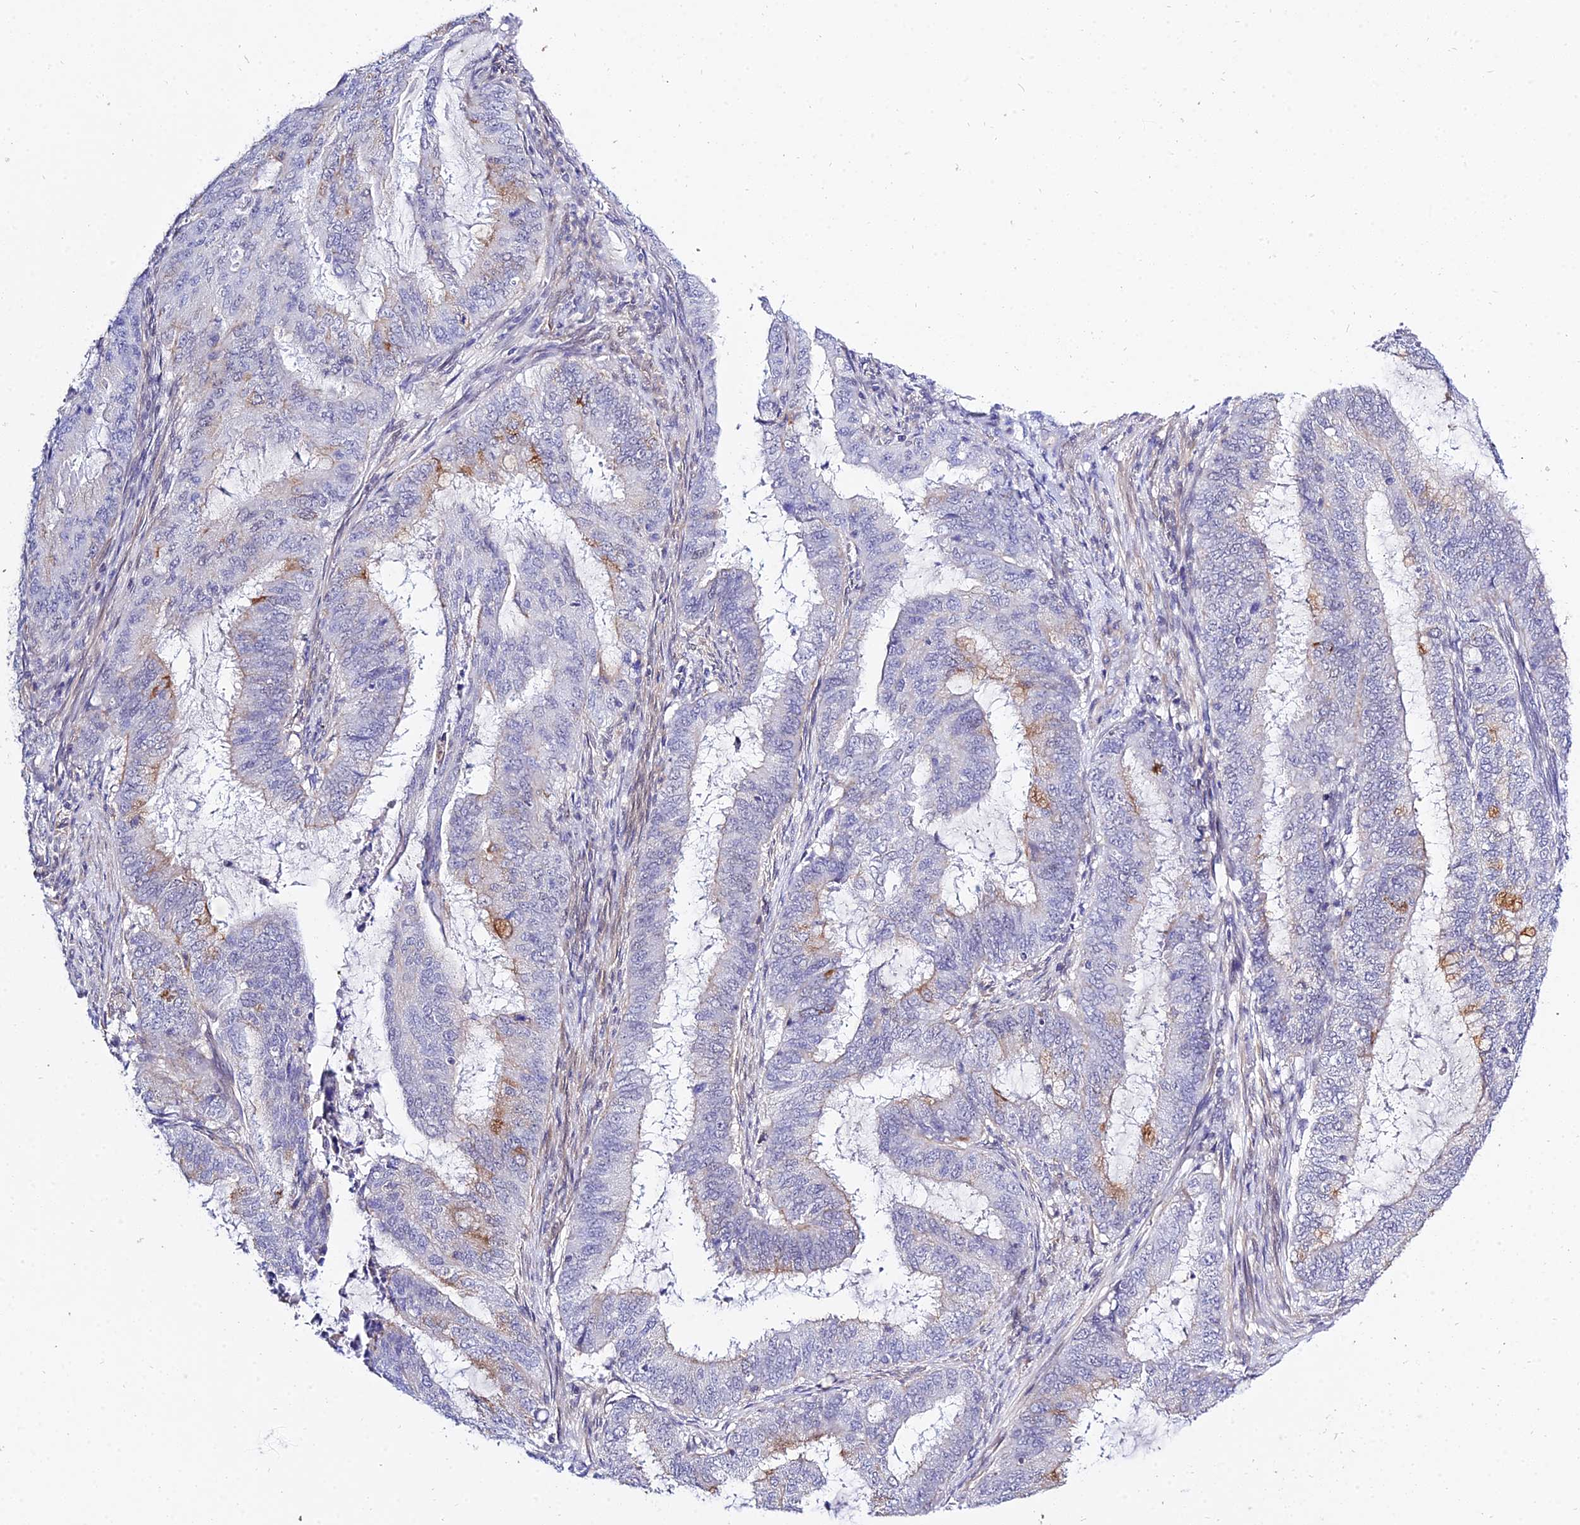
{"staining": {"intensity": "negative", "quantity": "none", "location": "none"}, "tissue": "endometrial cancer", "cell_type": "Tumor cells", "image_type": "cancer", "snomed": [{"axis": "morphology", "description": "Adenocarcinoma, NOS"}, {"axis": "topography", "description": "Endometrium"}], "caption": "Tumor cells show no significant expression in endometrial cancer.", "gene": "ZNF628", "patient": {"sex": "female", "age": 51}}